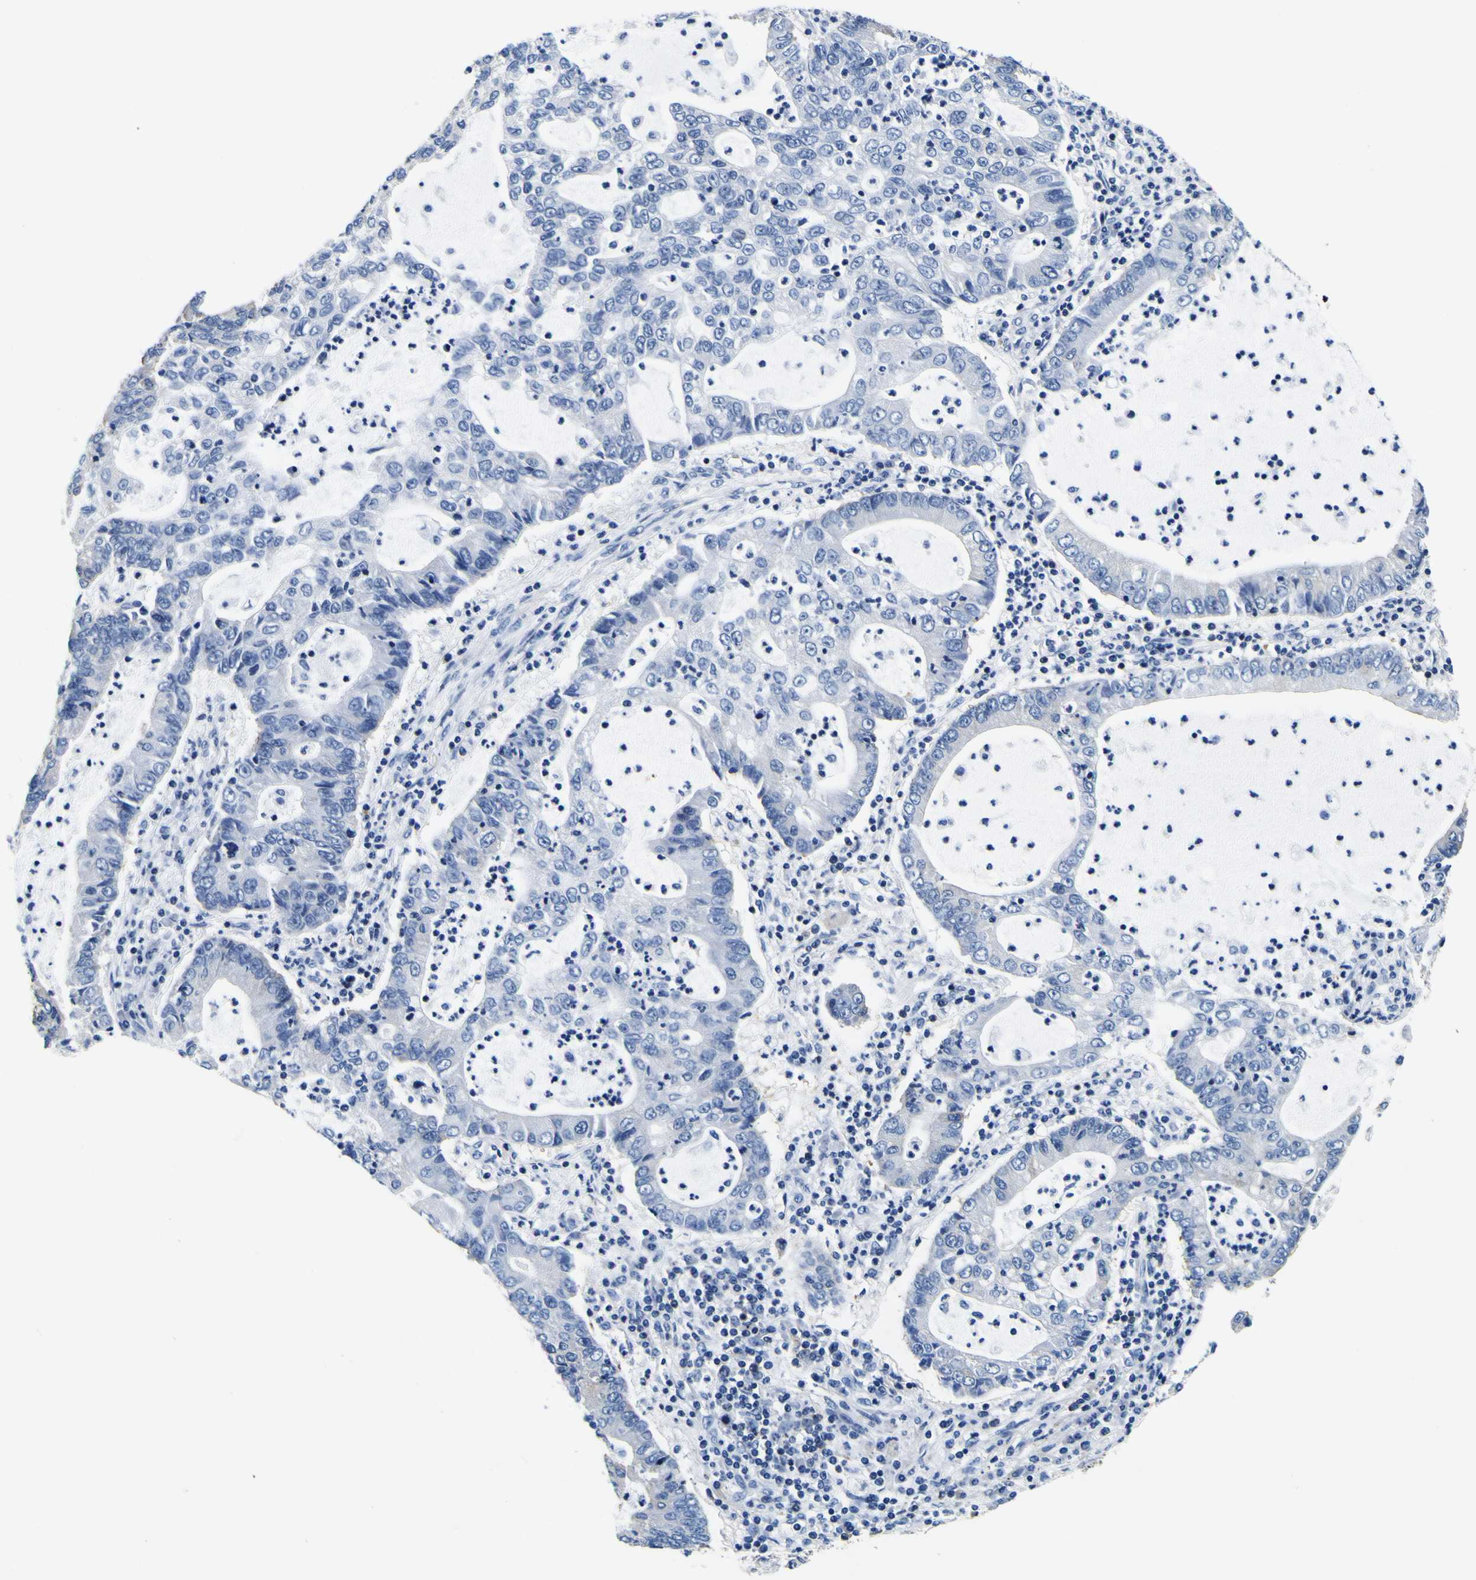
{"staining": {"intensity": "negative", "quantity": "none", "location": "none"}, "tissue": "lung cancer", "cell_type": "Tumor cells", "image_type": "cancer", "snomed": [{"axis": "morphology", "description": "Adenocarcinoma, NOS"}, {"axis": "topography", "description": "Lung"}], "caption": "The immunohistochemistry micrograph has no significant staining in tumor cells of lung cancer (adenocarcinoma) tissue. (DAB (3,3'-diaminobenzidine) IHC with hematoxylin counter stain).", "gene": "TUBA1B", "patient": {"sex": "female", "age": 51}}